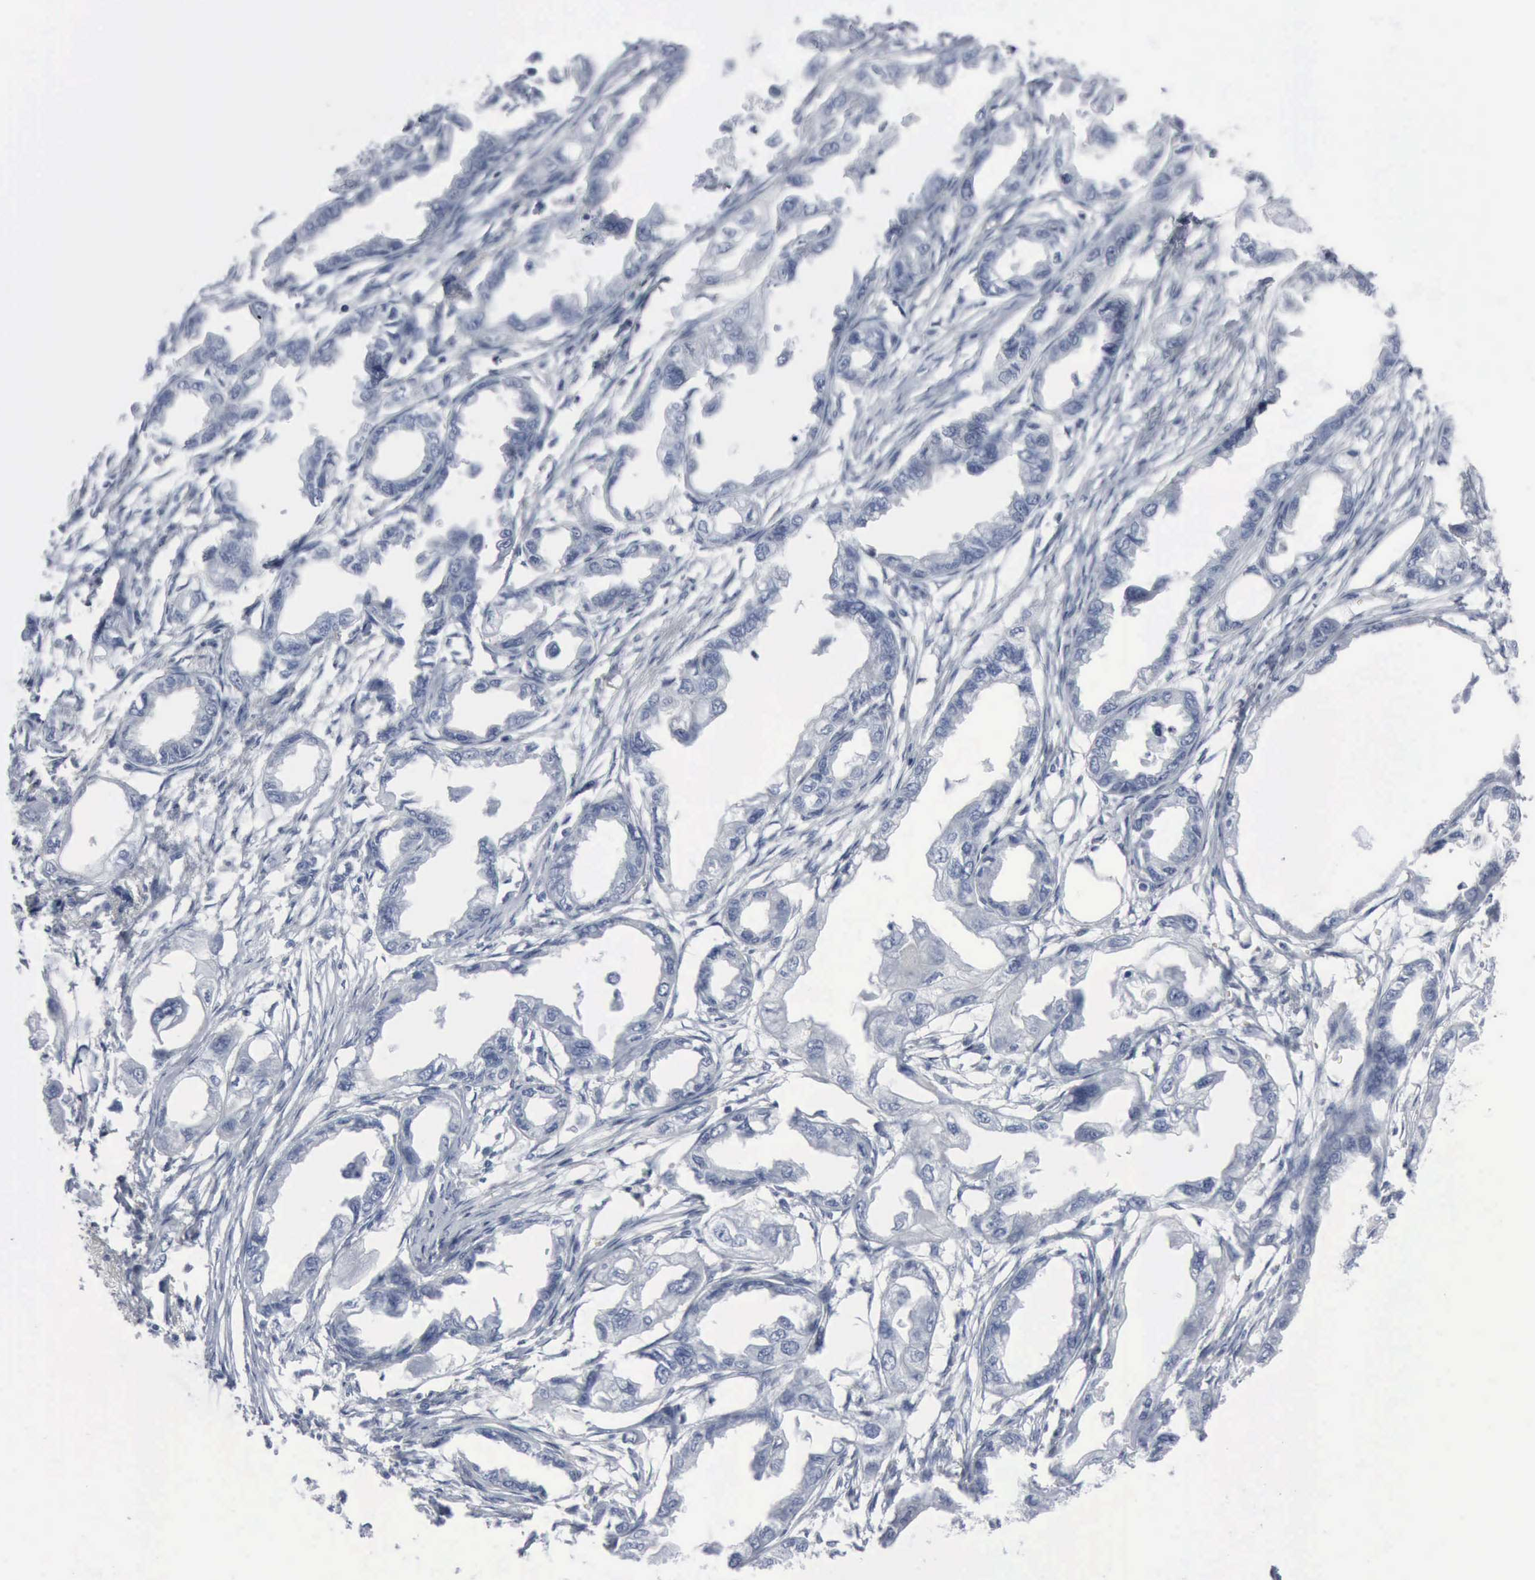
{"staining": {"intensity": "negative", "quantity": "none", "location": "none"}, "tissue": "endometrial cancer", "cell_type": "Tumor cells", "image_type": "cancer", "snomed": [{"axis": "morphology", "description": "Adenocarcinoma, NOS"}, {"axis": "topography", "description": "Endometrium"}], "caption": "Immunohistochemical staining of endometrial cancer reveals no significant expression in tumor cells. Brightfield microscopy of immunohistochemistry (IHC) stained with DAB (brown) and hematoxylin (blue), captured at high magnification.", "gene": "DMD", "patient": {"sex": "female", "age": 67}}